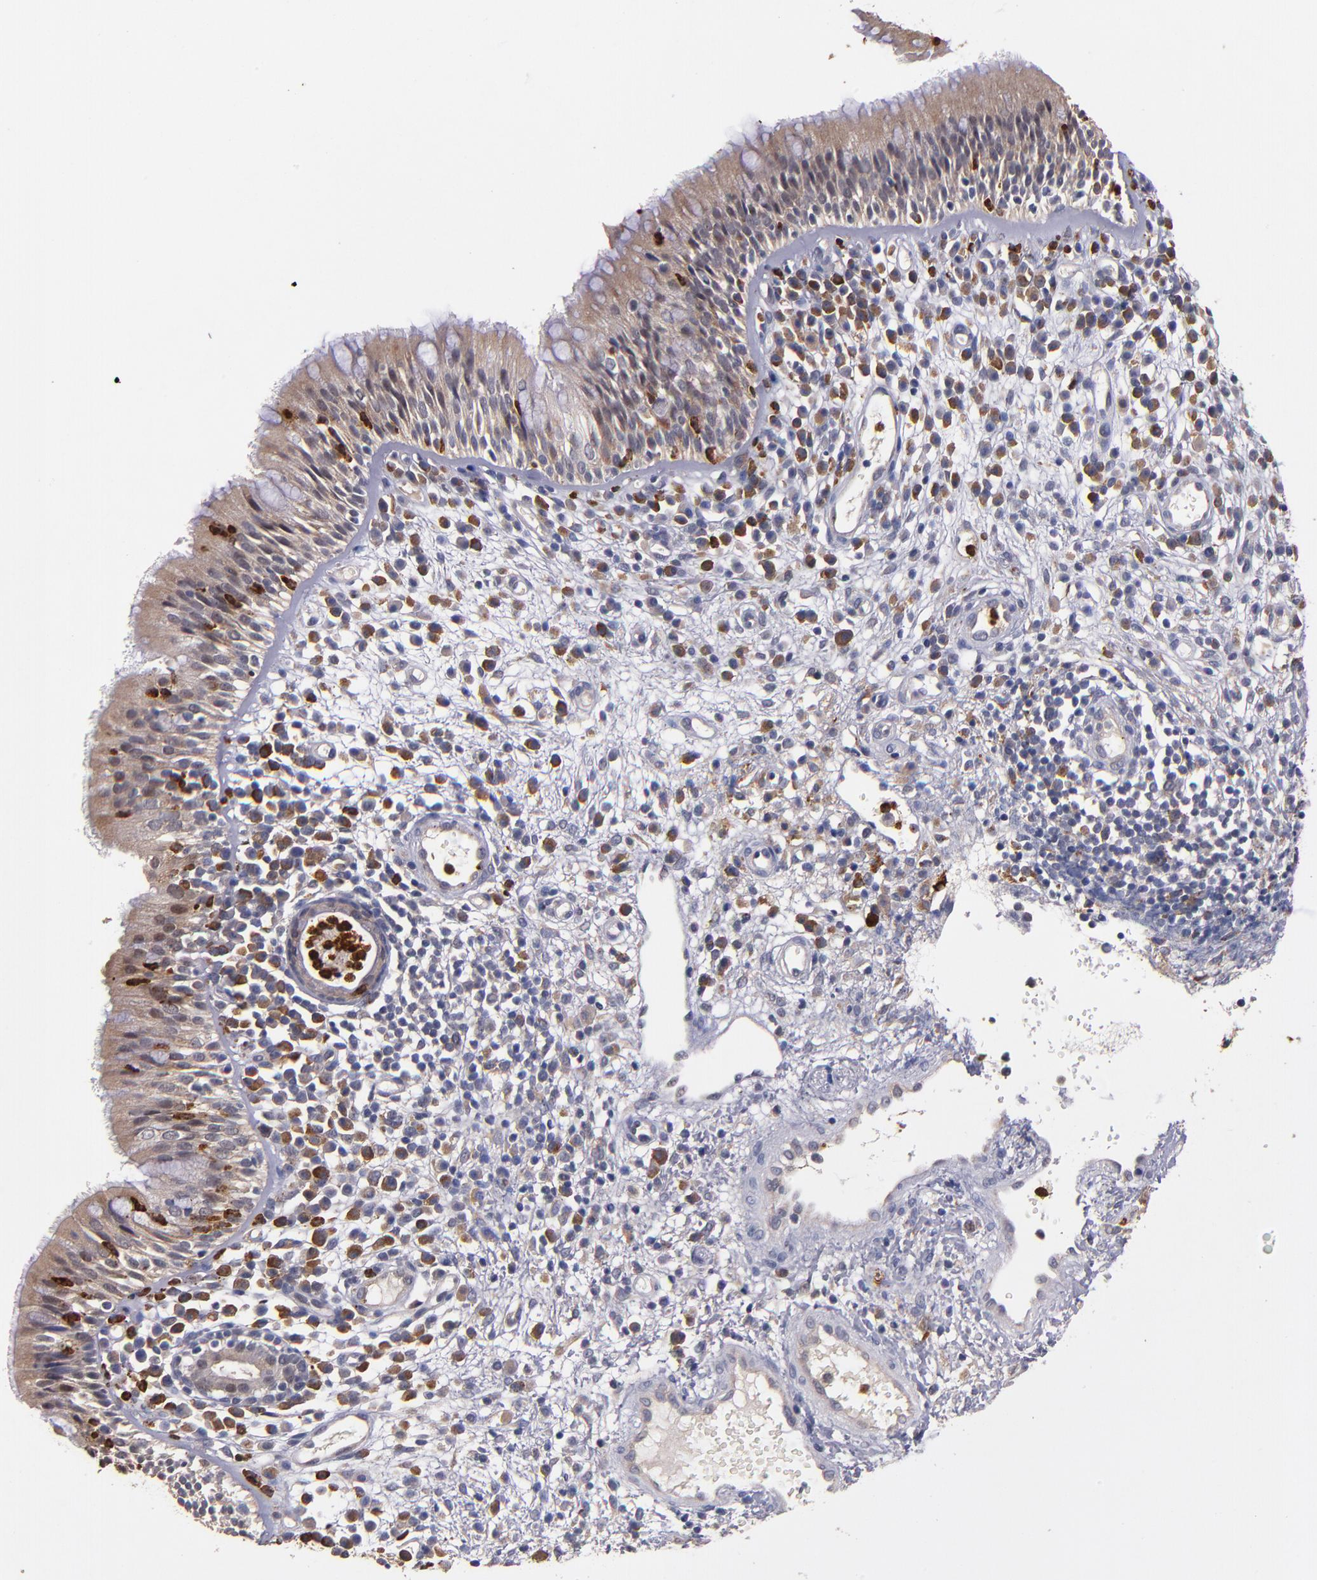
{"staining": {"intensity": "moderate", "quantity": ">75%", "location": "cytoplasmic/membranous"}, "tissue": "nasopharynx", "cell_type": "Respiratory epithelial cells", "image_type": "normal", "snomed": [{"axis": "morphology", "description": "Normal tissue, NOS"}, {"axis": "morphology", "description": "Inflammation, NOS"}, {"axis": "morphology", "description": "Malignant melanoma, Metastatic site"}, {"axis": "topography", "description": "Nasopharynx"}], "caption": "Nasopharynx was stained to show a protein in brown. There is medium levels of moderate cytoplasmic/membranous positivity in about >75% of respiratory epithelial cells. (DAB IHC with brightfield microscopy, high magnification).", "gene": "TTLL12", "patient": {"sex": "female", "age": 55}}